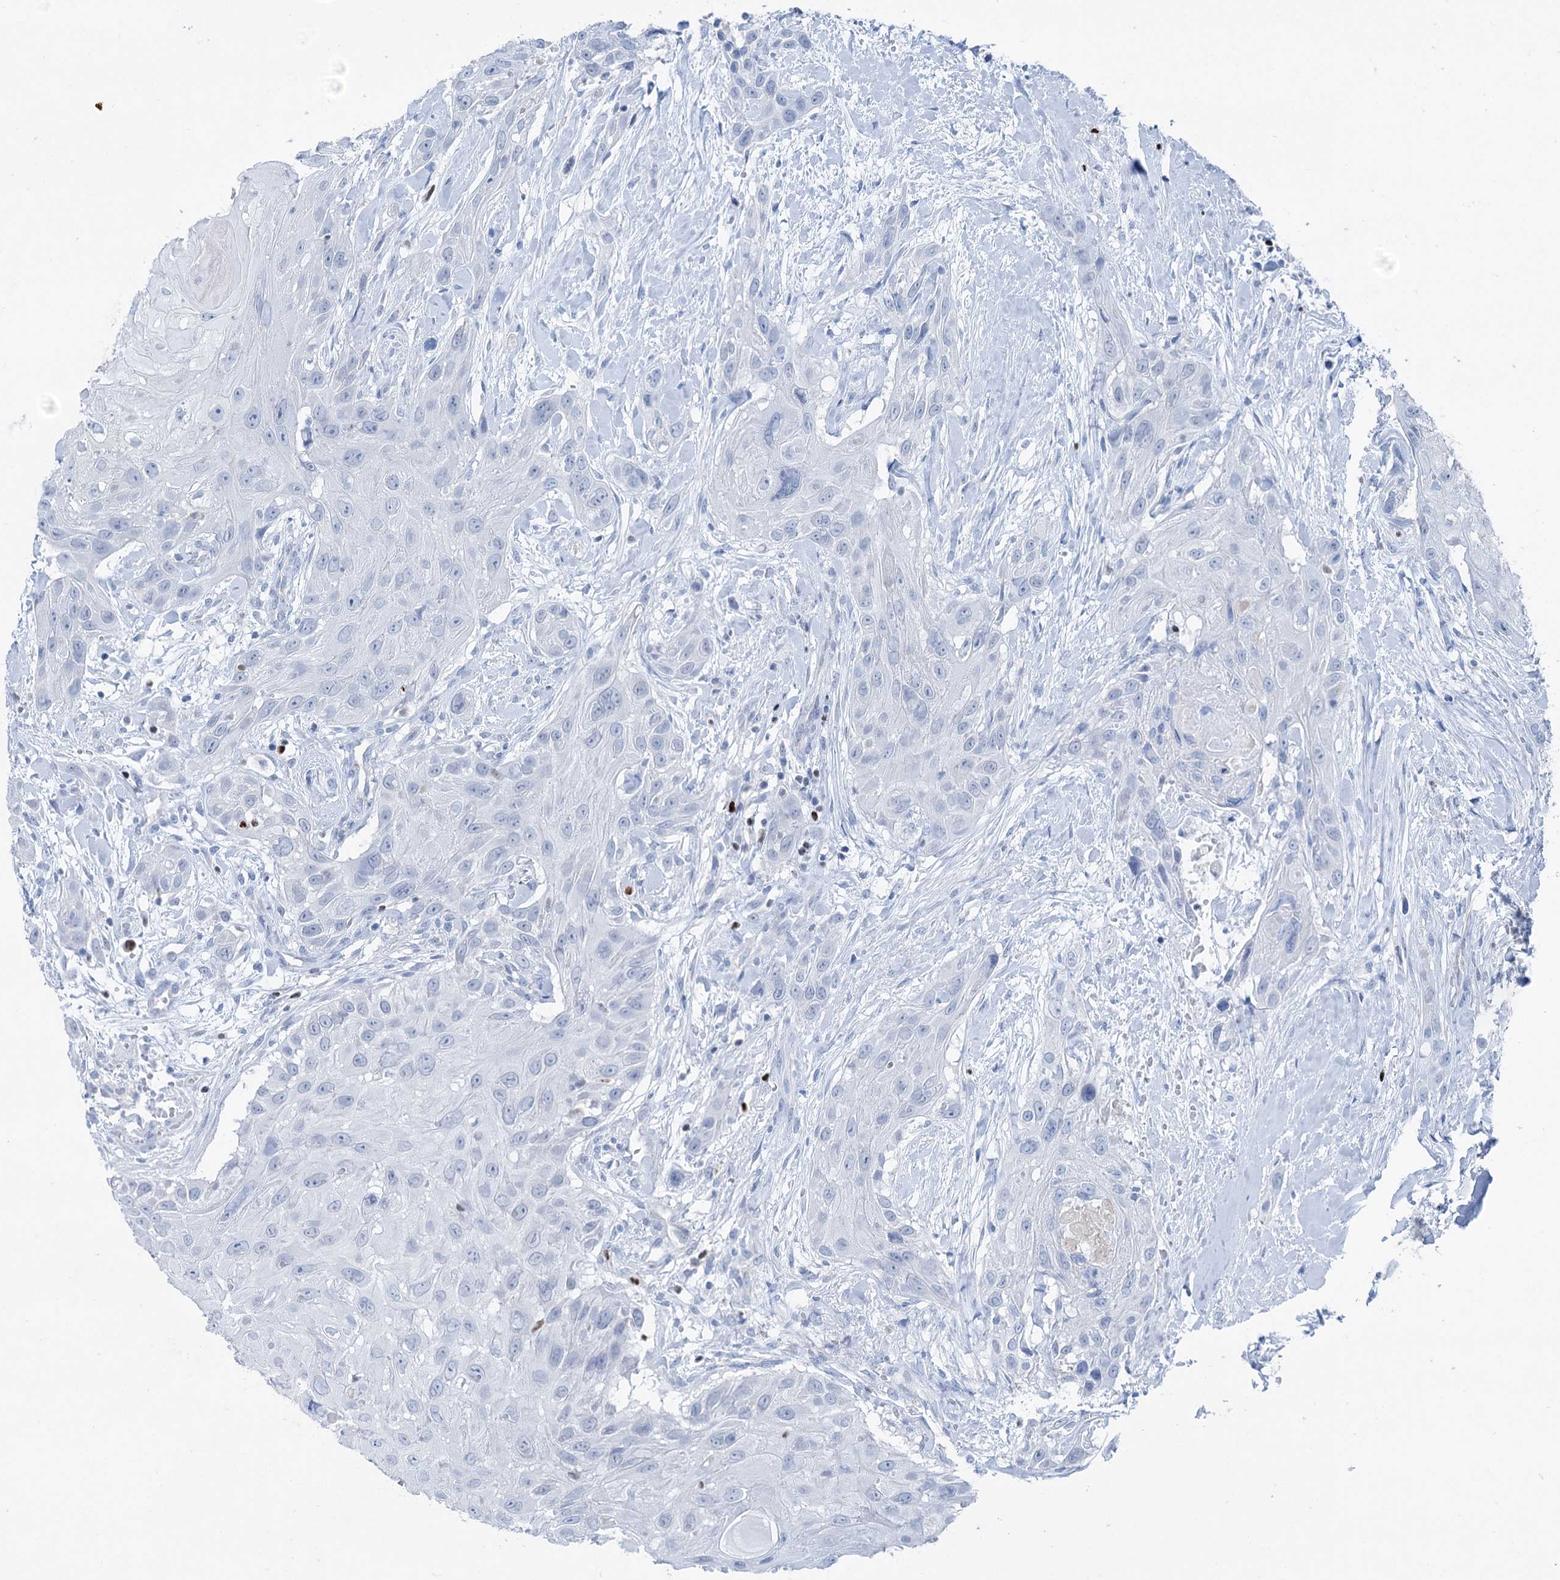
{"staining": {"intensity": "negative", "quantity": "none", "location": "none"}, "tissue": "head and neck cancer", "cell_type": "Tumor cells", "image_type": "cancer", "snomed": [{"axis": "morphology", "description": "Squamous cell carcinoma, NOS"}, {"axis": "topography", "description": "Head-Neck"}], "caption": "Immunohistochemistry (IHC) histopathology image of head and neck cancer stained for a protein (brown), which demonstrates no positivity in tumor cells.", "gene": "ELP4", "patient": {"sex": "male", "age": 81}}